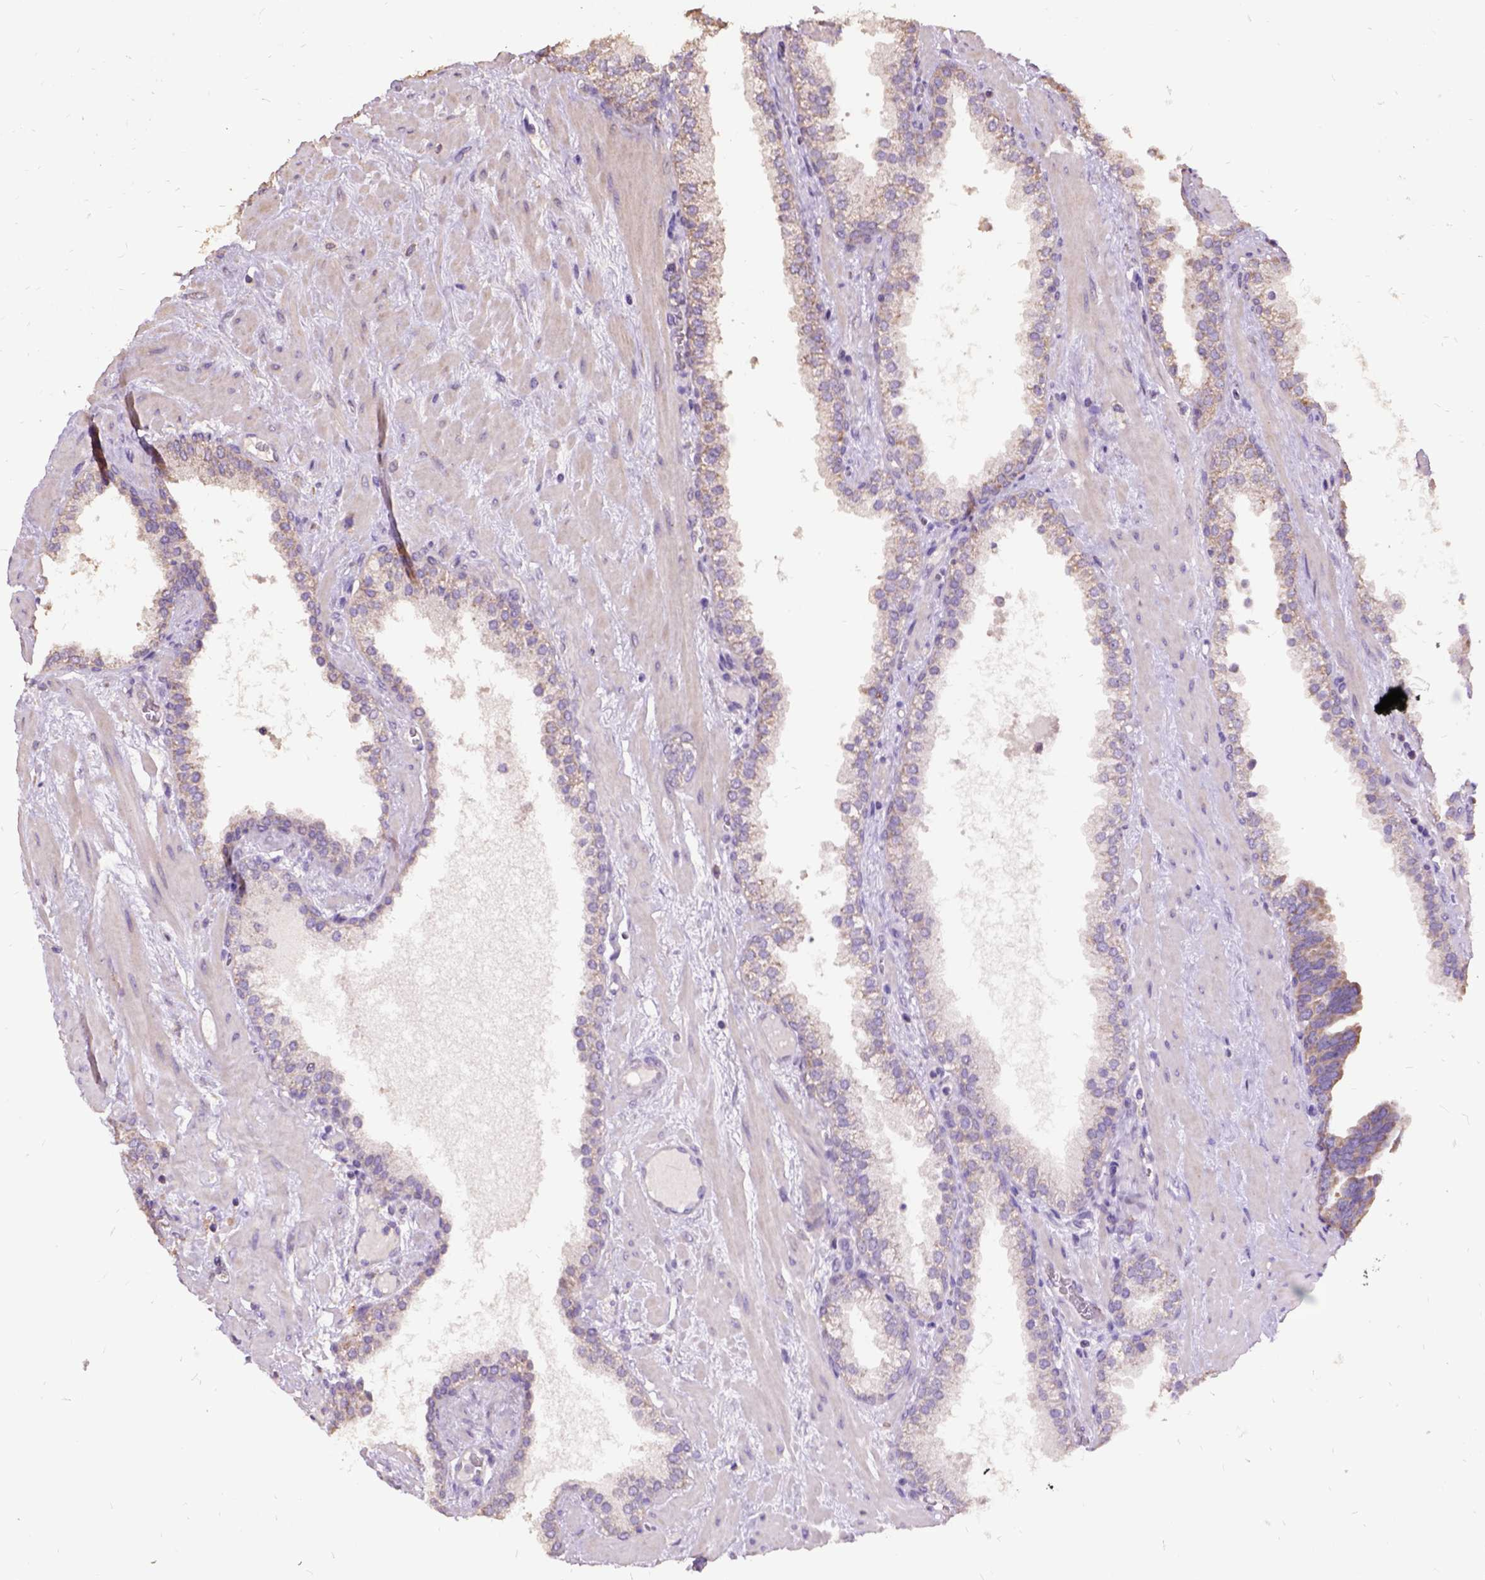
{"staining": {"intensity": "weak", "quantity": ">75%", "location": "cytoplasmic/membranous"}, "tissue": "prostate cancer", "cell_type": "Tumor cells", "image_type": "cancer", "snomed": [{"axis": "morphology", "description": "Adenocarcinoma, Low grade"}, {"axis": "topography", "description": "Prostate"}], "caption": "Brown immunohistochemical staining in human prostate cancer demonstrates weak cytoplasmic/membranous staining in about >75% of tumor cells.", "gene": "DQX1", "patient": {"sex": "male", "age": 62}}